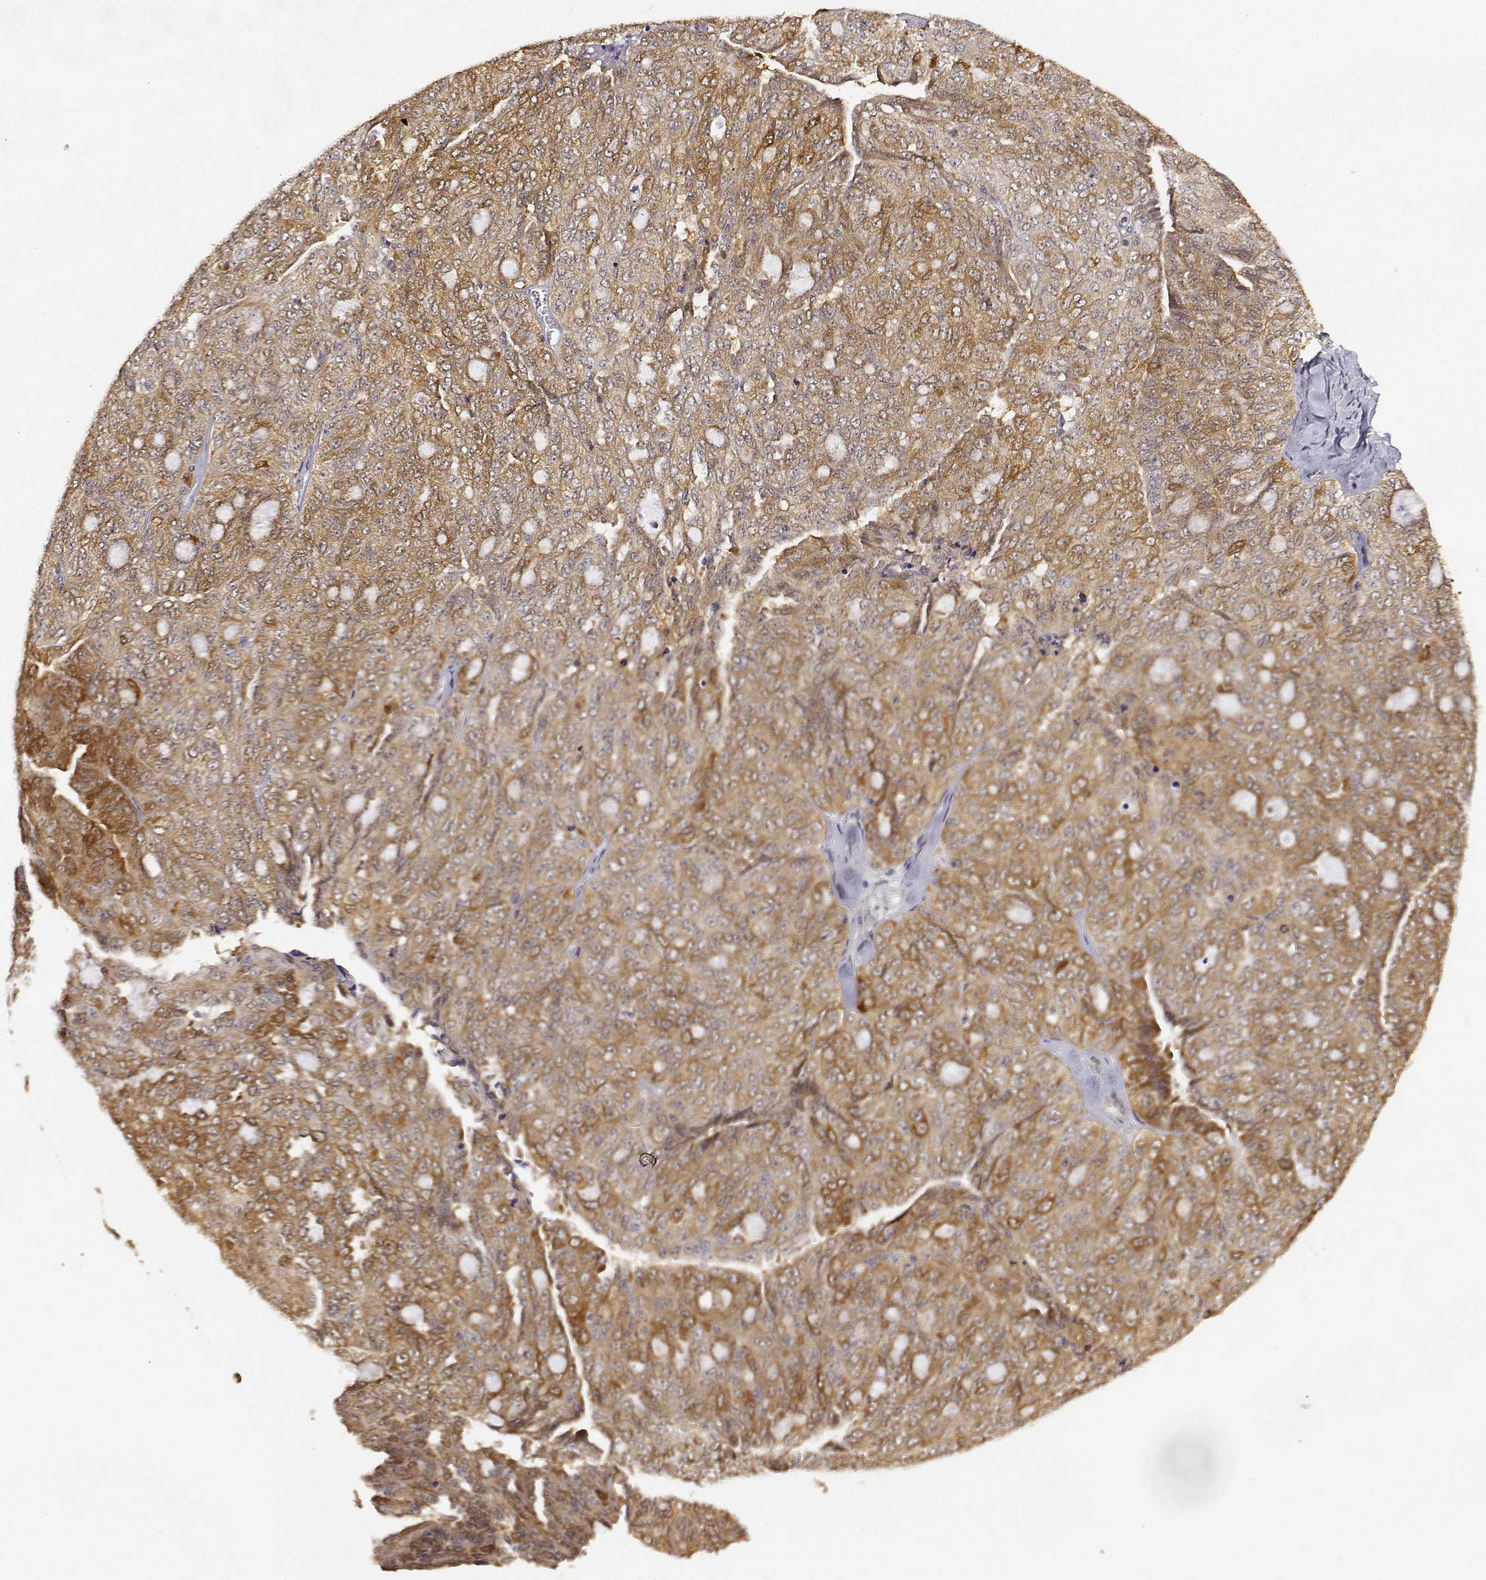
{"staining": {"intensity": "moderate", "quantity": ">75%", "location": "cytoplasmic/membranous"}, "tissue": "ovarian cancer", "cell_type": "Tumor cells", "image_type": "cancer", "snomed": [{"axis": "morphology", "description": "Cystadenocarcinoma, serous, NOS"}, {"axis": "topography", "description": "Ovary"}], "caption": "Moderate cytoplasmic/membranous positivity is seen in about >75% of tumor cells in ovarian cancer (serous cystadenocarcinoma).", "gene": "PHGDH", "patient": {"sex": "female", "age": 71}}